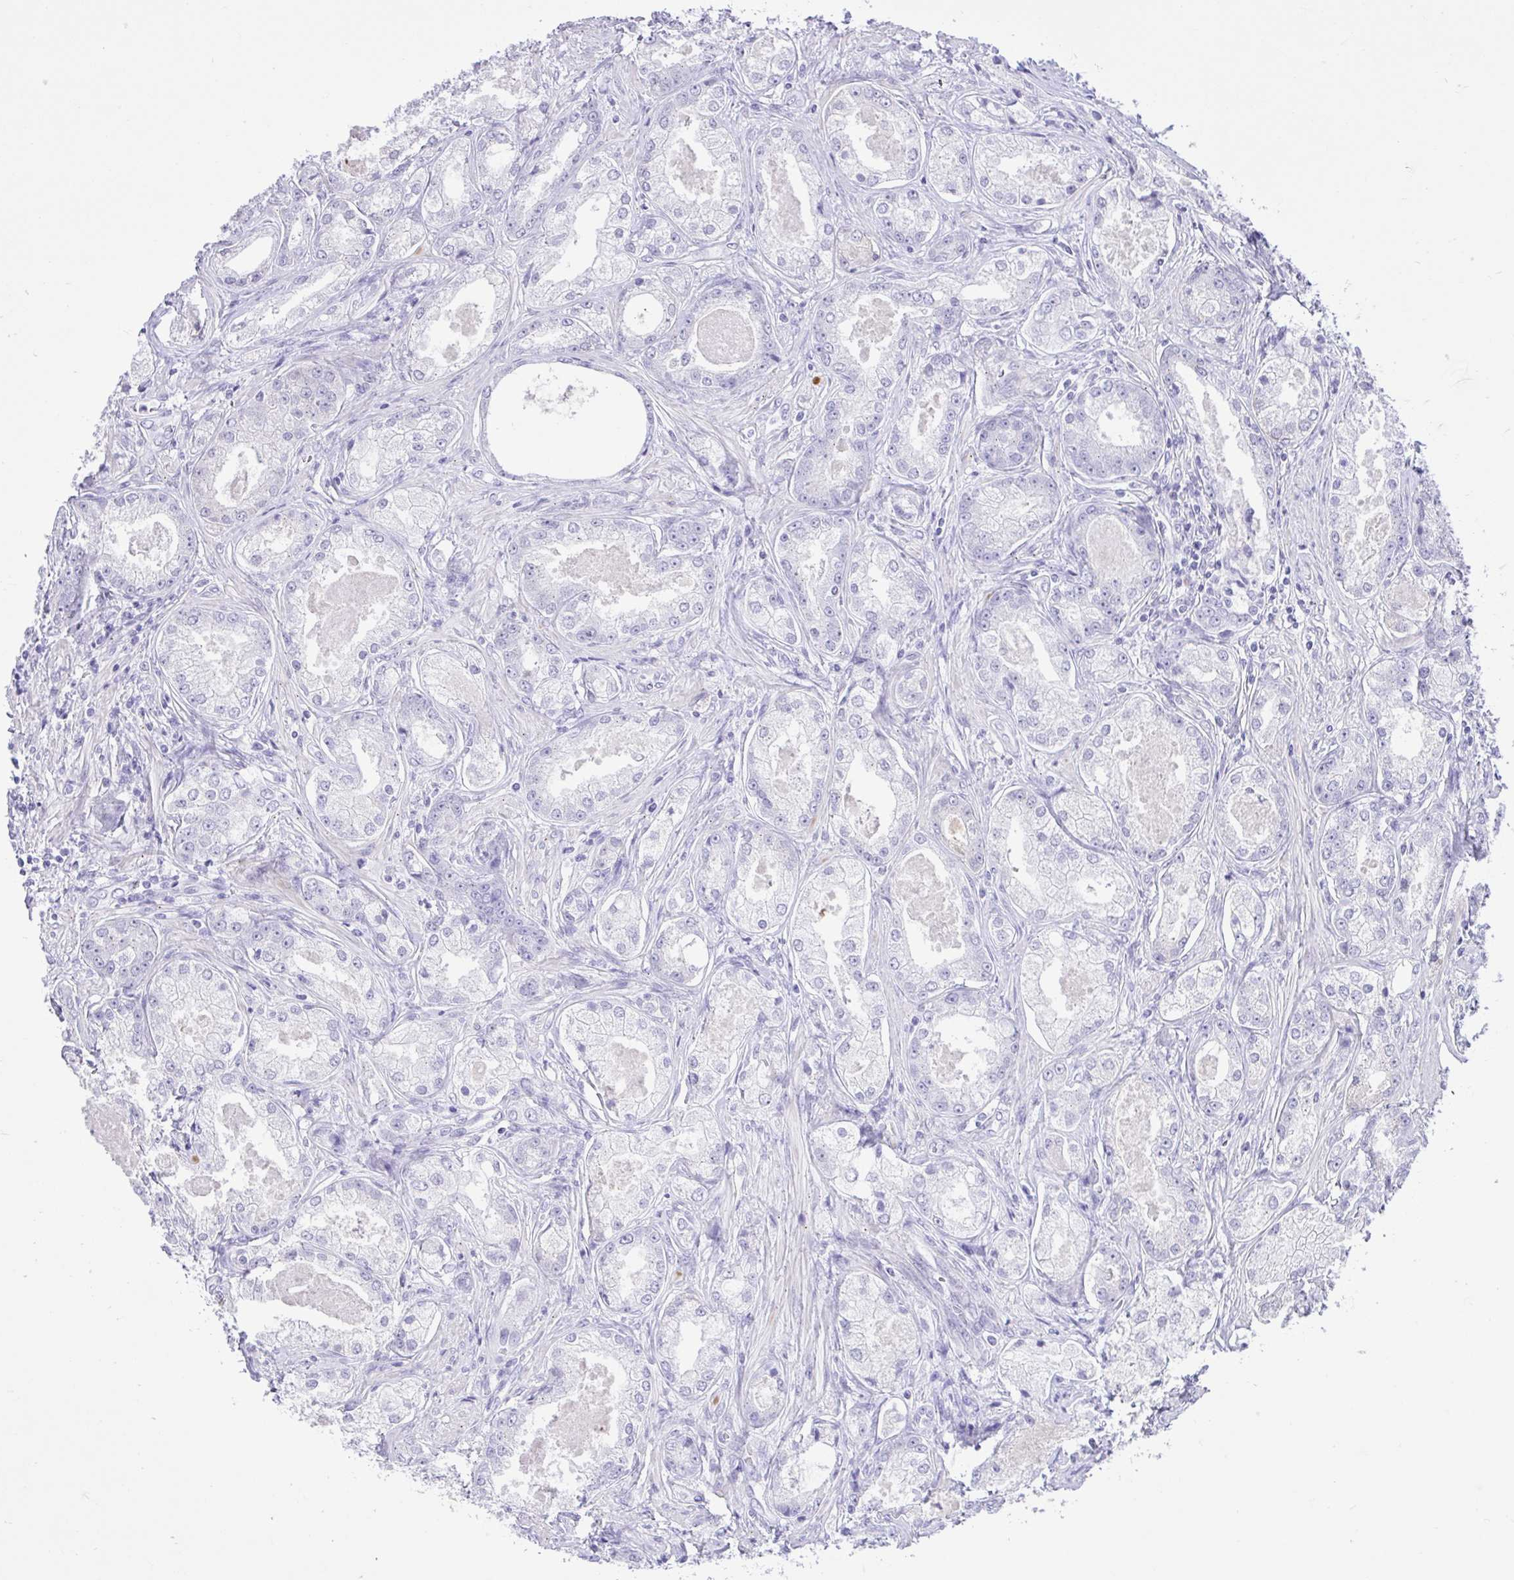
{"staining": {"intensity": "negative", "quantity": "none", "location": "none"}, "tissue": "prostate cancer", "cell_type": "Tumor cells", "image_type": "cancer", "snomed": [{"axis": "morphology", "description": "Adenocarcinoma, Low grade"}, {"axis": "topography", "description": "Prostate"}], "caption": "There is no significant expression in tumor cells of prostate cancer.", "gene": "REEP1", "patient": {"sex": "male", "age": 68}}